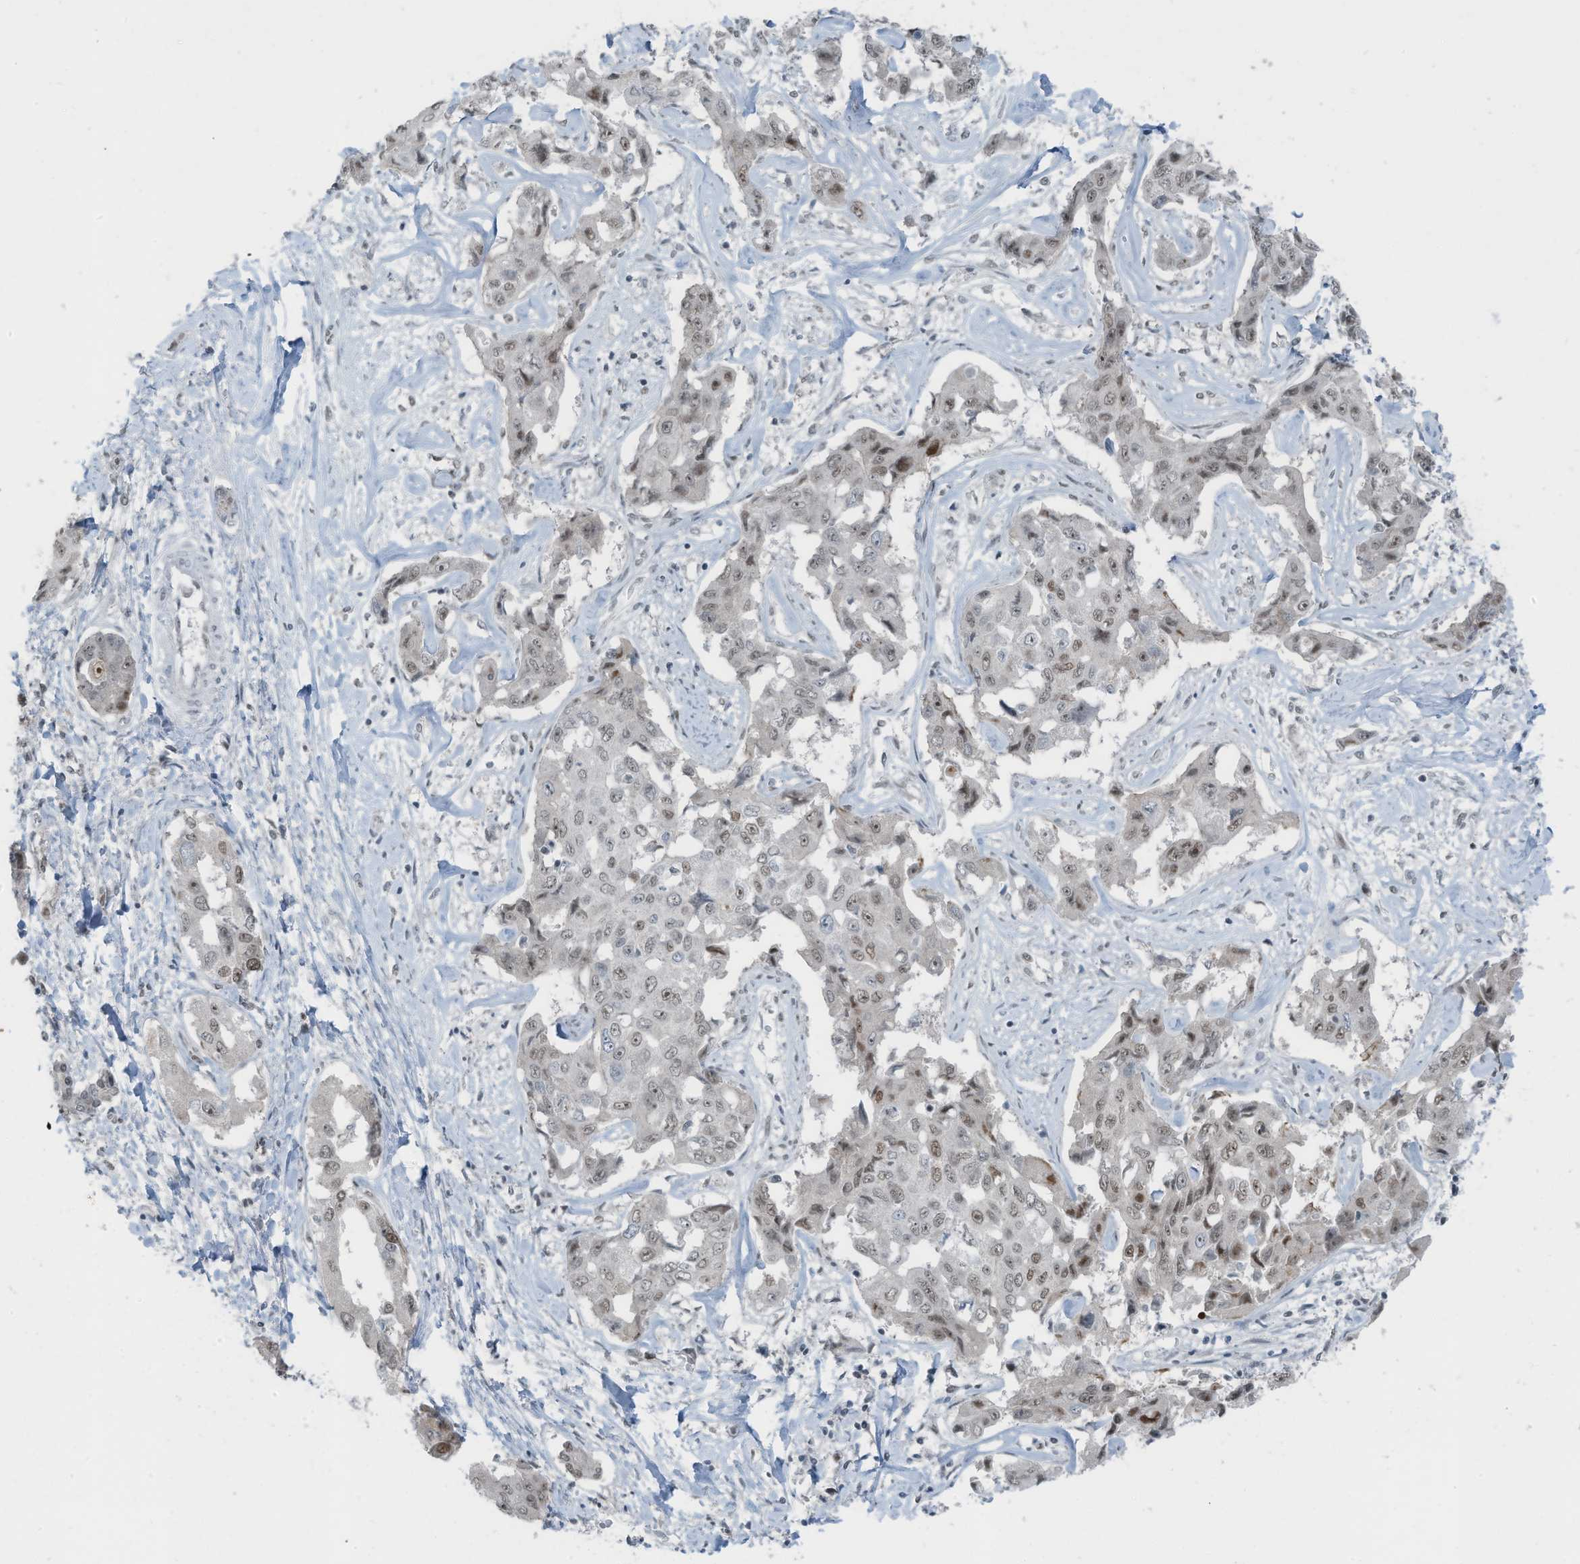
{"staining": {"intensity": "moderate", "quantity": ">75%", "location": "nuclear"}, "tissue": "liver cancer", "cell_type": "Tumor cells", "image_type": "cancer", "snomed": [{"axis": "morphology", "description": "Cholangiocarcinoma"}, {"axis": "topography", "description": "Liver"}], "caption": "A high-resolution histopathology image shows immunohistochemistry (IHC) staining of cholangiocarcinoma (liver), which shows moderate nuclear expression in about >75% of tumor cells. (DAB = brown stain, brightfield microscopy at high magnification).", "gene": "WRNIP1", "patient": {"sex": "male", "age": 59}}